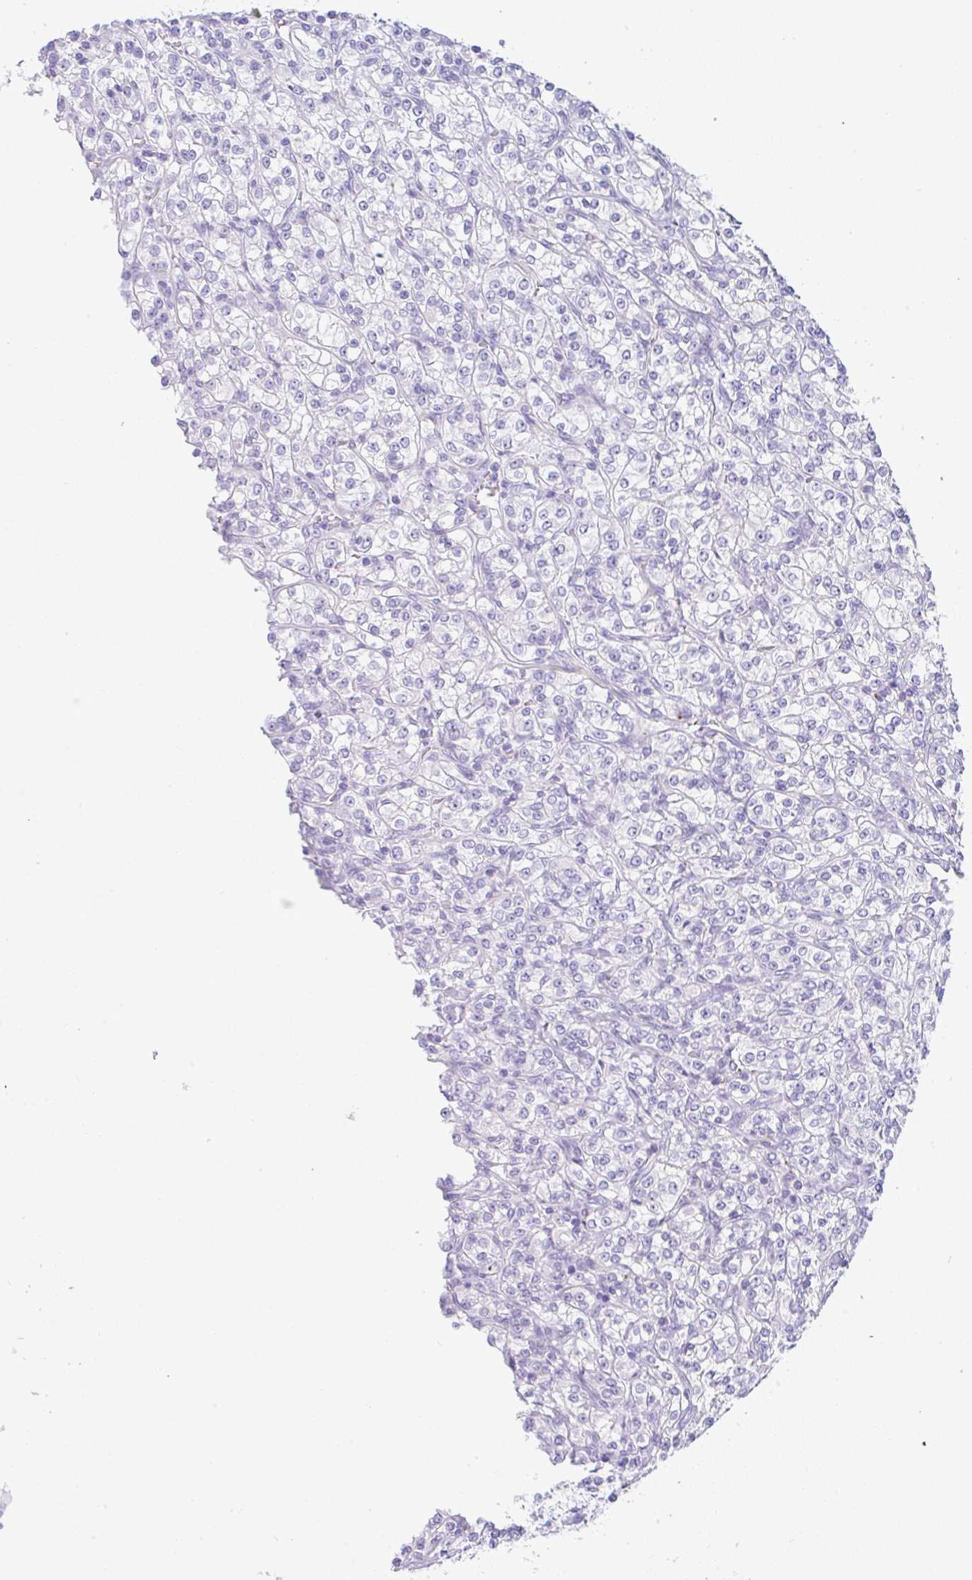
{"staining": {"intensity": "negative", "quantity": "none", "location": "none"}, "tissue": "renal cancer", "cell_type": "Tumor cells", "image_type": "cancer", "snomed": [{"axis": "morphology", "description": "Adenocarcinoma, NOS"}, {"axis": "topography", "description": "Kidney"}], "caption": "Immunohistochemistry (IHC) of human renal cancer (adenocarcinoma) displays no positivity in tumor cells.", "gene": "NDUFAF8", "patient": {"sex": "male", "age": 77}}